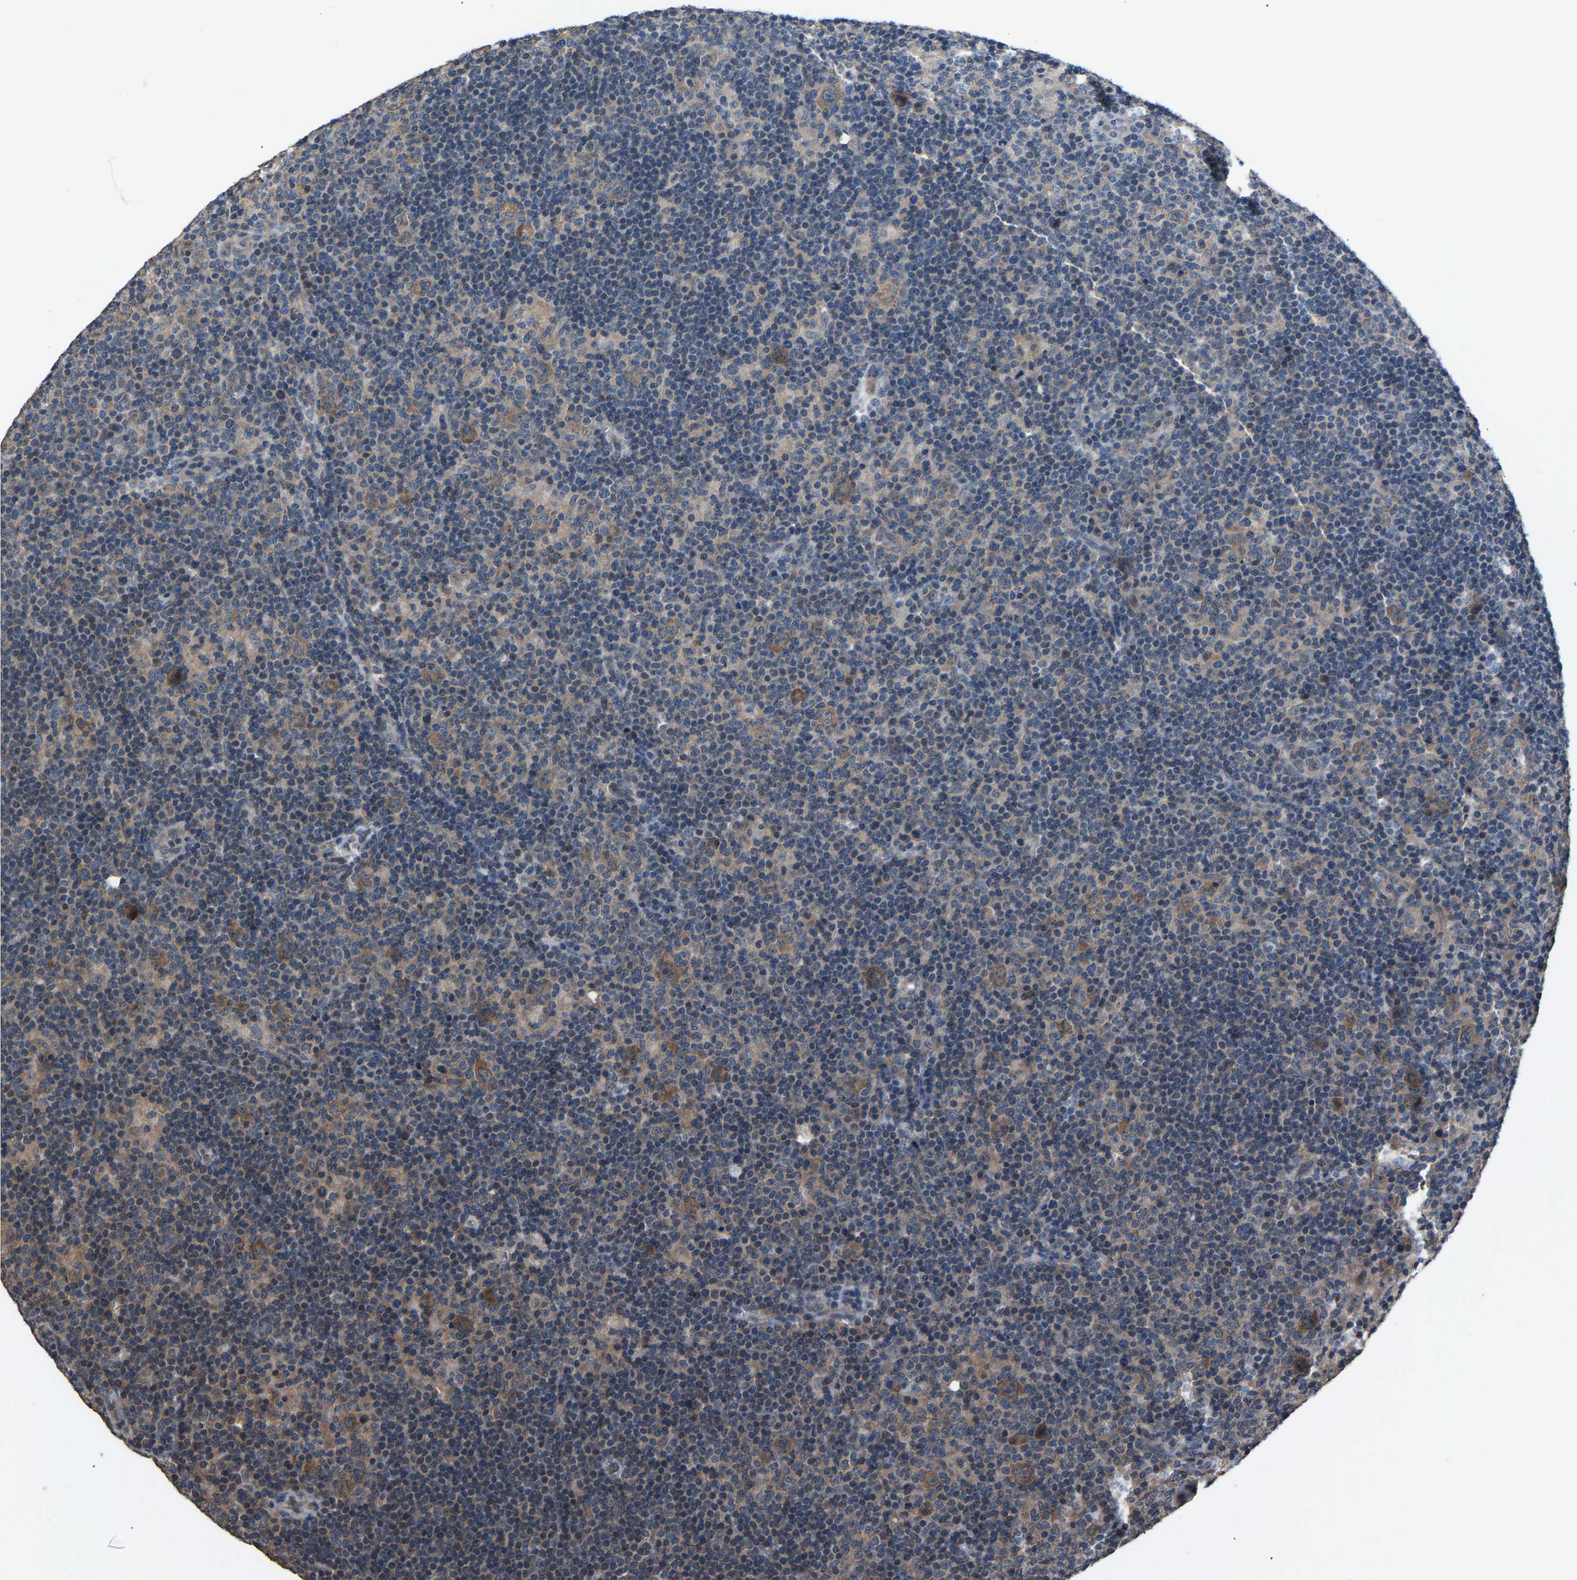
{"staining": {"intensity": "moderate", "quantity": ">75%", "location": "cytoplasmic/membranous"}, "tissue": "lymphoma", "cell_type": "Tumor cells", "image_type": "cancer", "snomed": [{"axis": "morphology", "description": "Hodgkin's disease, NOS"}, {"axis": "topography", "description": "Lymph node"}], "caption": "Brown immunohistochemical staining in Hodgkin's disease shows moderate cytoplasmic/membranous expression in about >75% of tumor cells. Using DAB (brown) and hematoxylin (blue) stains, captured at high magnification using brightfield microscopy.", "gene": "ABCC9", "patient": {"sex": "female", "age": 57}}